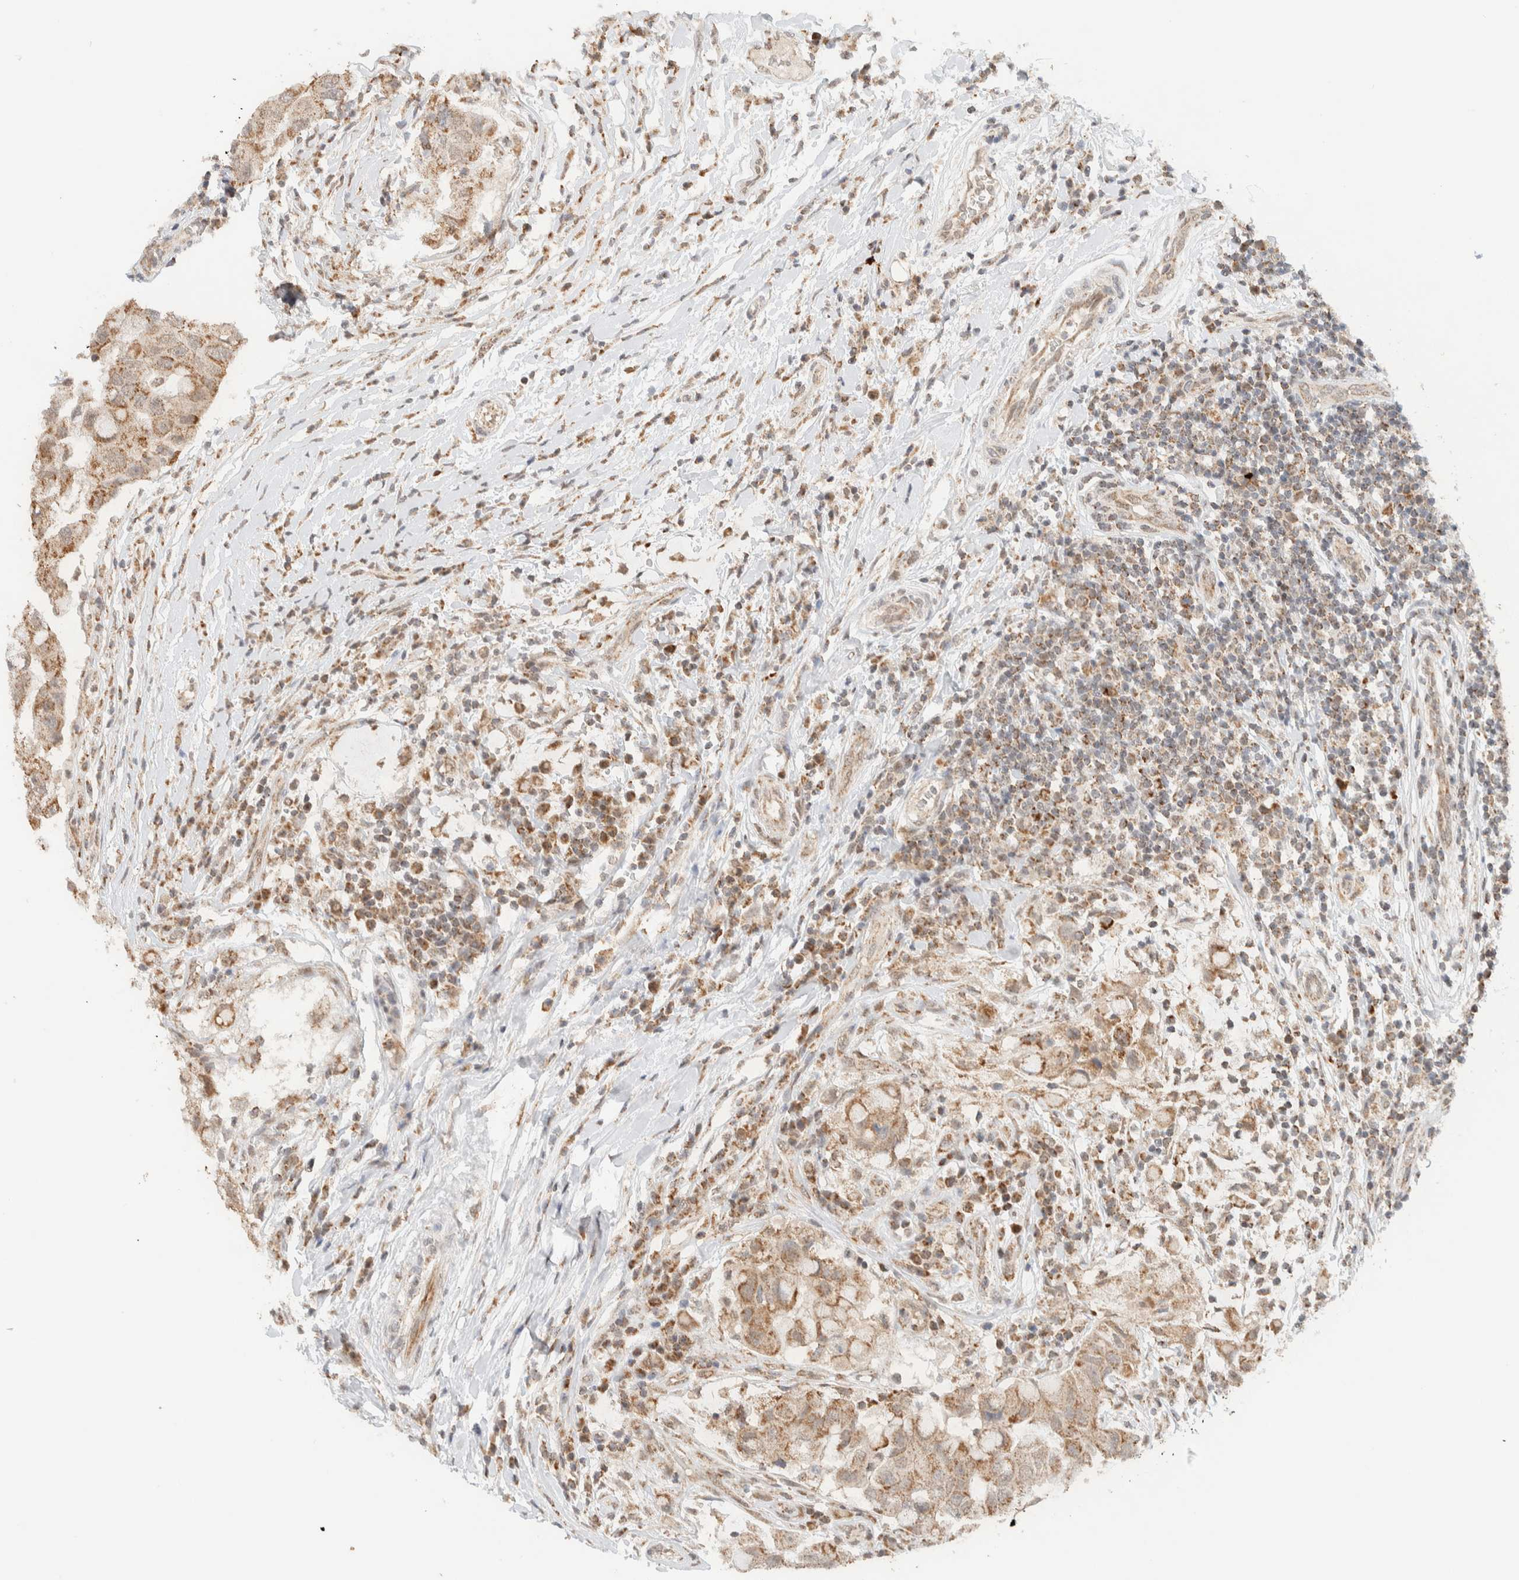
{"staining": {"intensity": "moderate", "quantity": ">75%", "location": "cytoplasmic/membranous"}, "tissue": "breast cancer", "cell_type": "Tumor cells", "image_type": "cancer", "snomed": [{"axis": "morphology", "description": "Duct carcinoma"}, {"axis": "topography", "description": "Breast"}], "caption": "Human breast invasive ductal carcinoma stained with a protein marker exhibits moderate staining in tumor cells.", "gene": "MRPL41", "patient": {"sex": "female", "age": 27}}